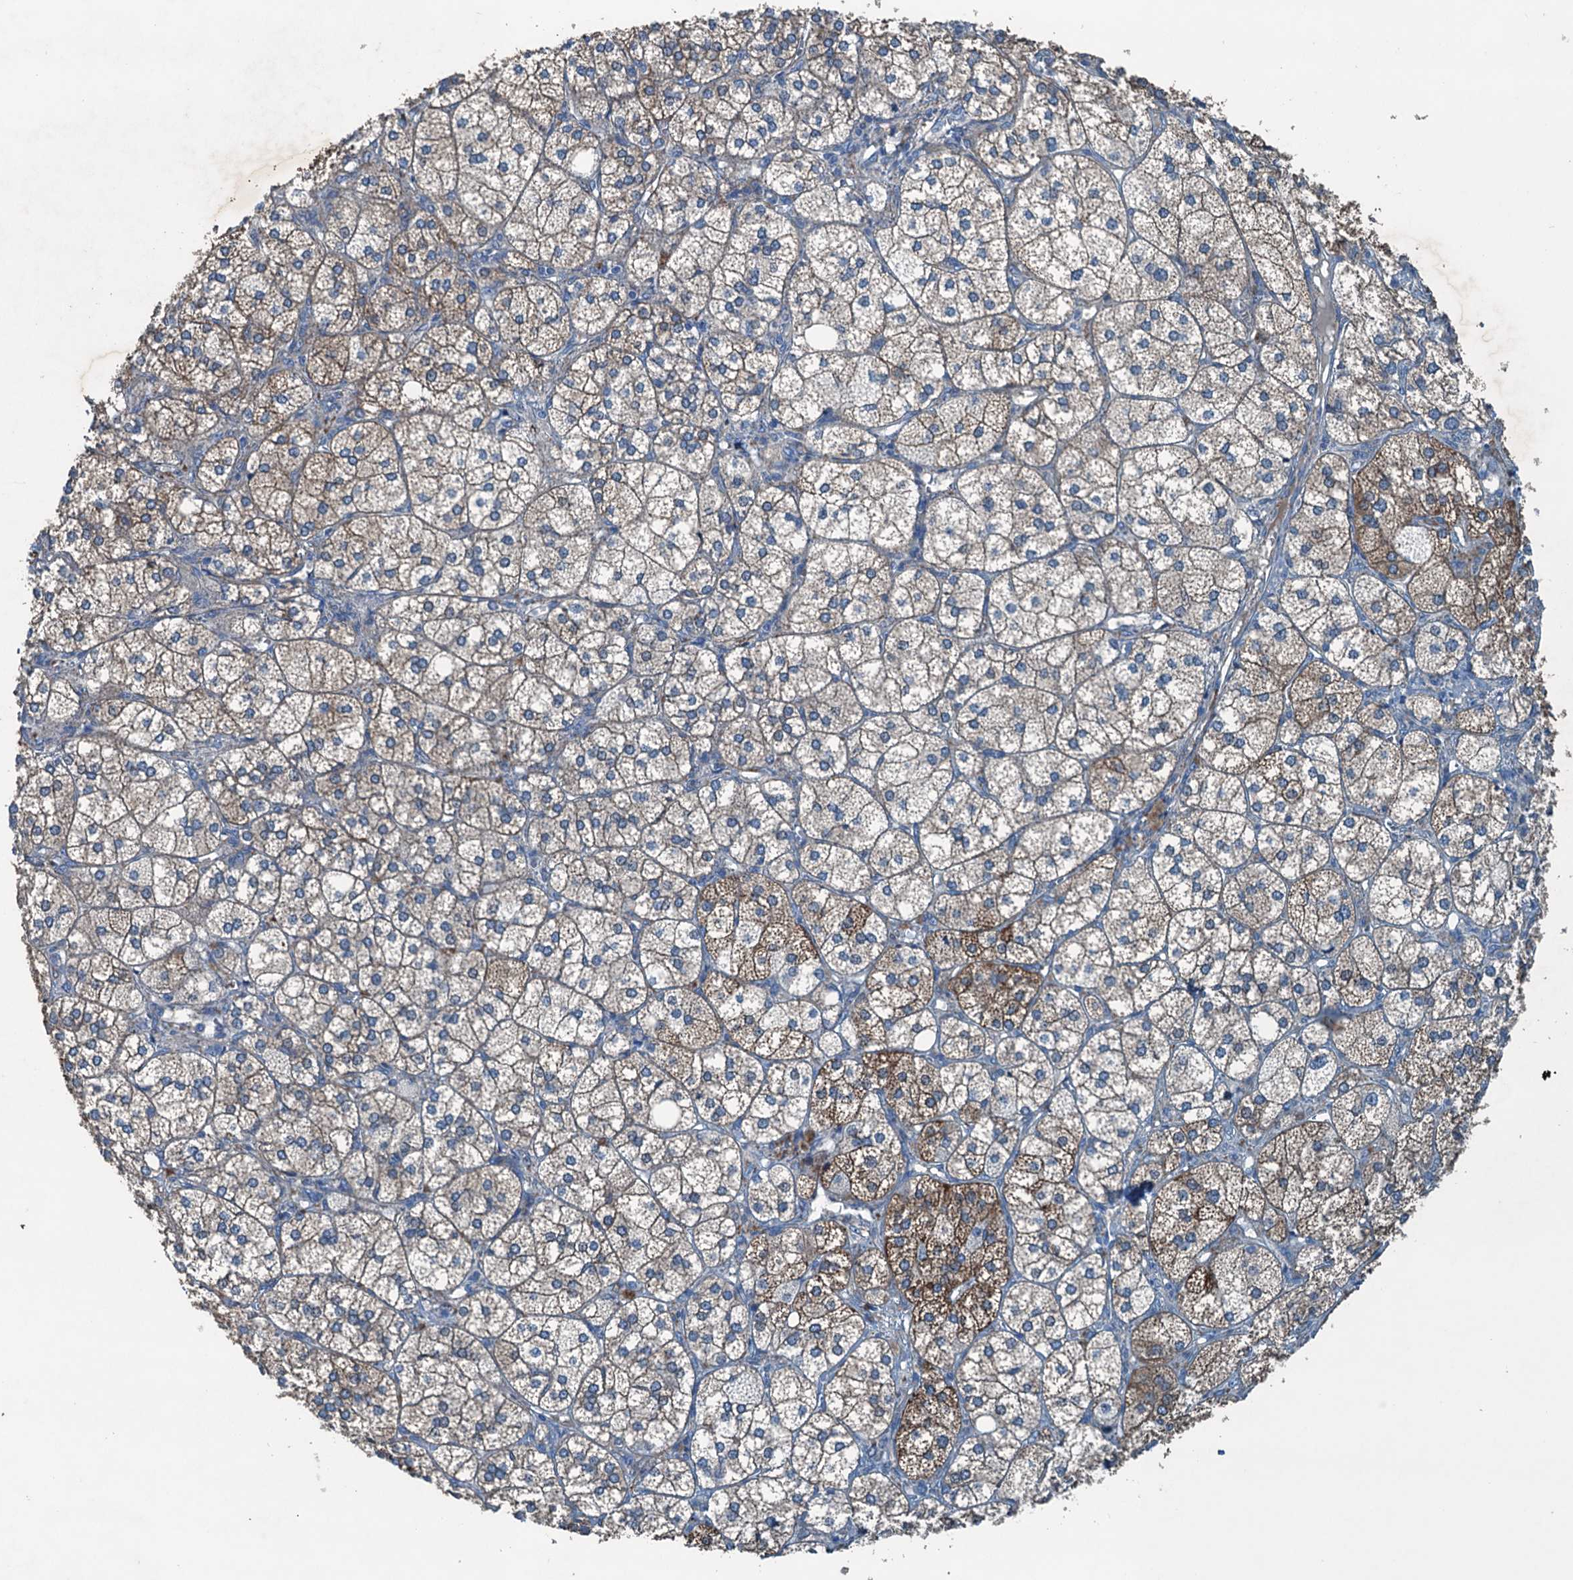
{"staining": {"intensity": "strong", "quantity": "25%-75%", "location": "cytoplasmic/membranous"}, "tissue": "adrenal gland", "cell_type": "Glandular cells", "image_type": "normal", "snomed": [{"axis": "morphology", "description": "Normal tissue, NOS"}, {"axis": "topography", "description": "Adrenal gland"}], "caption": "This image displays normal adrenal gland stained with immunohistochemistry (IHC) to label a protein in brown. The cytoplasmic/membranous of glandular cells show strong positivity for the protein. Nuclei are counter-stained blue.", "gene": "CBLIF", "patient": {"sex": "female", "age": 61}}